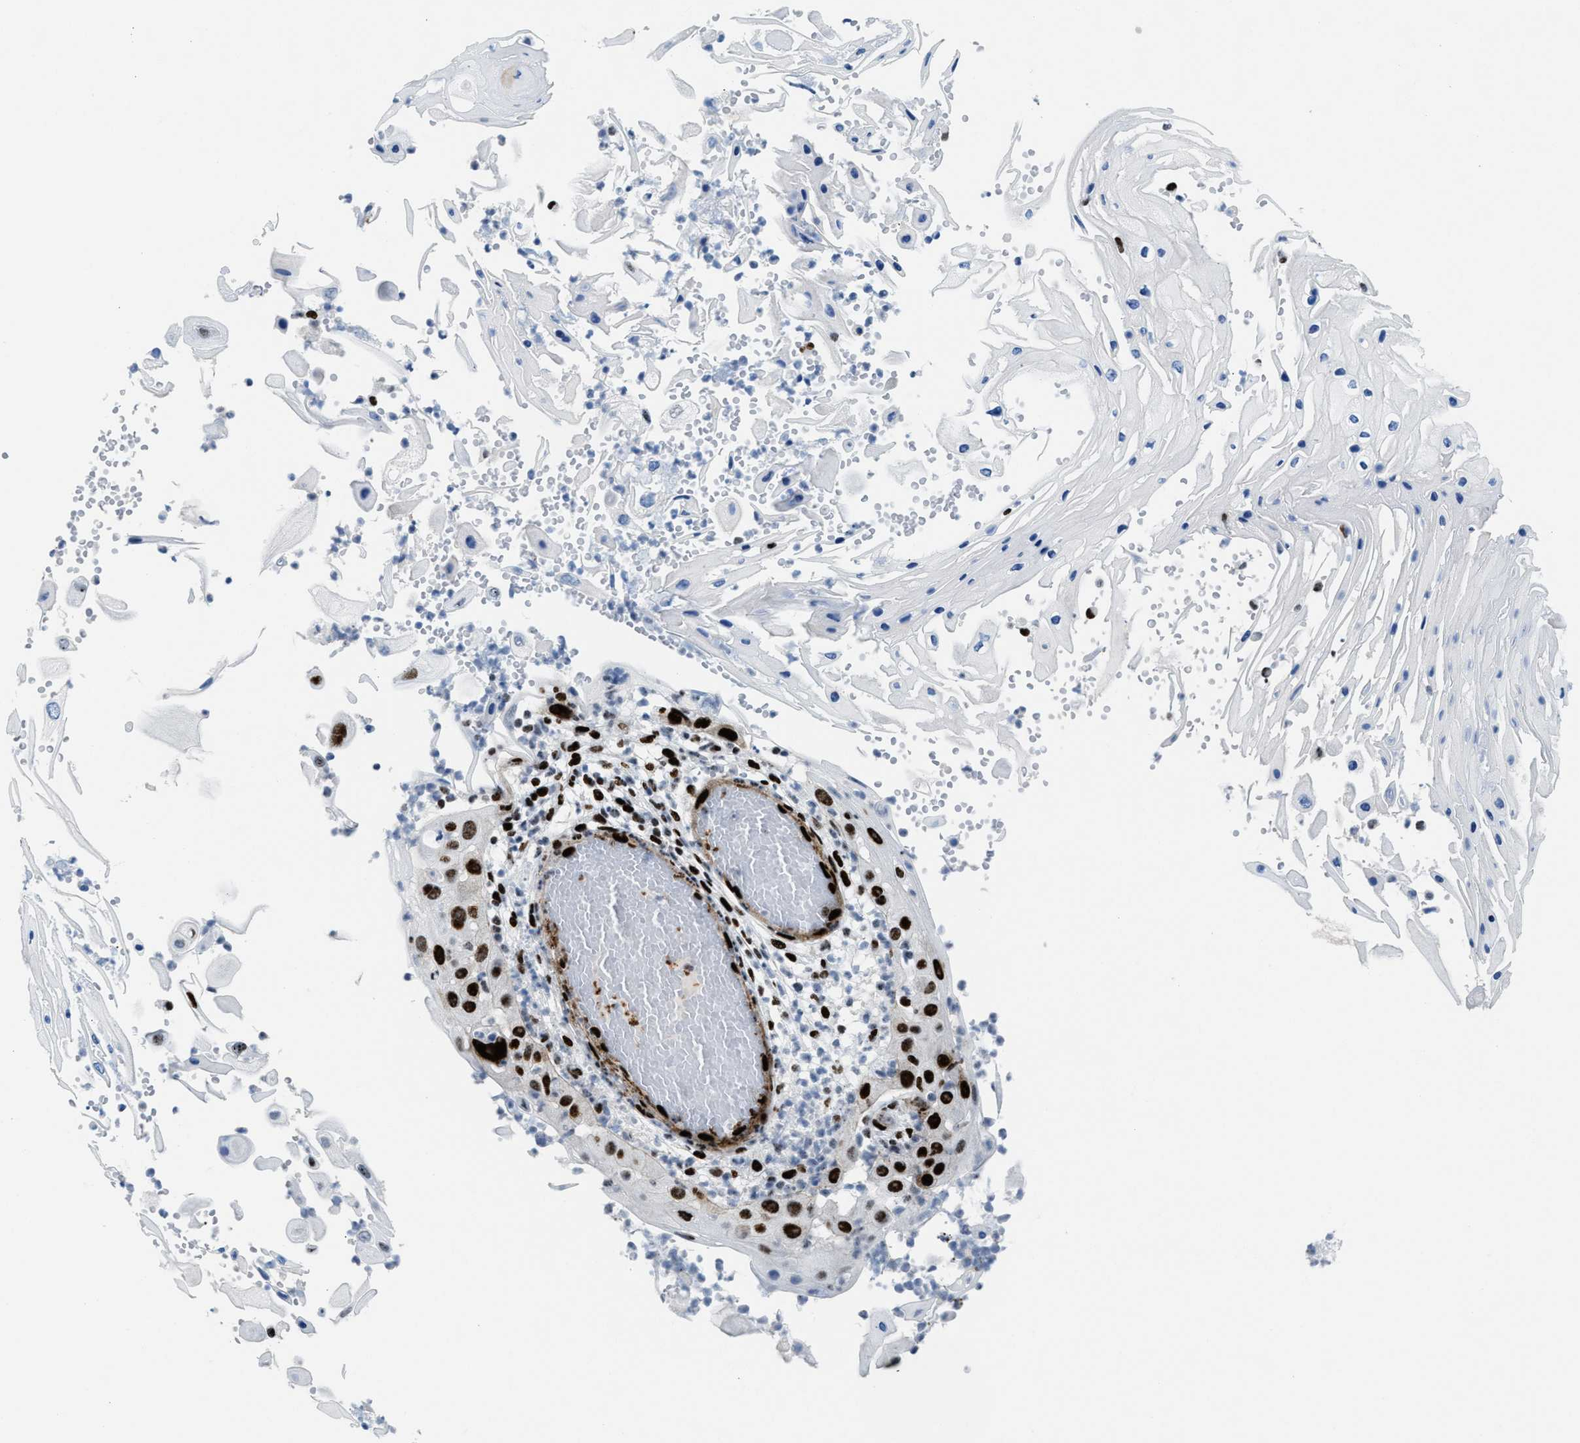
{"staining": {"intensity": "strong", "quantity": ">75%", "location": "nuclear"}, "tissue": "skin cancer", "cell_type": "Tumor cells", "image_type": "cancer", "snomed": [{"axis": "morphology", "description": "Squamous cell carcinoma, NOS"}, {"axis": "topography", "description": "Skin"}], "caption": "Immunohistochemical staining of human squamous cell carcinoma (skin) reveals high levels of strong nuclear expression in approximately >75% of tumor cells. (DAB IHC with brightfield microscopy, high magnification).", "gene": "NONO", "patient": {"sex": "female", "age": 44}}